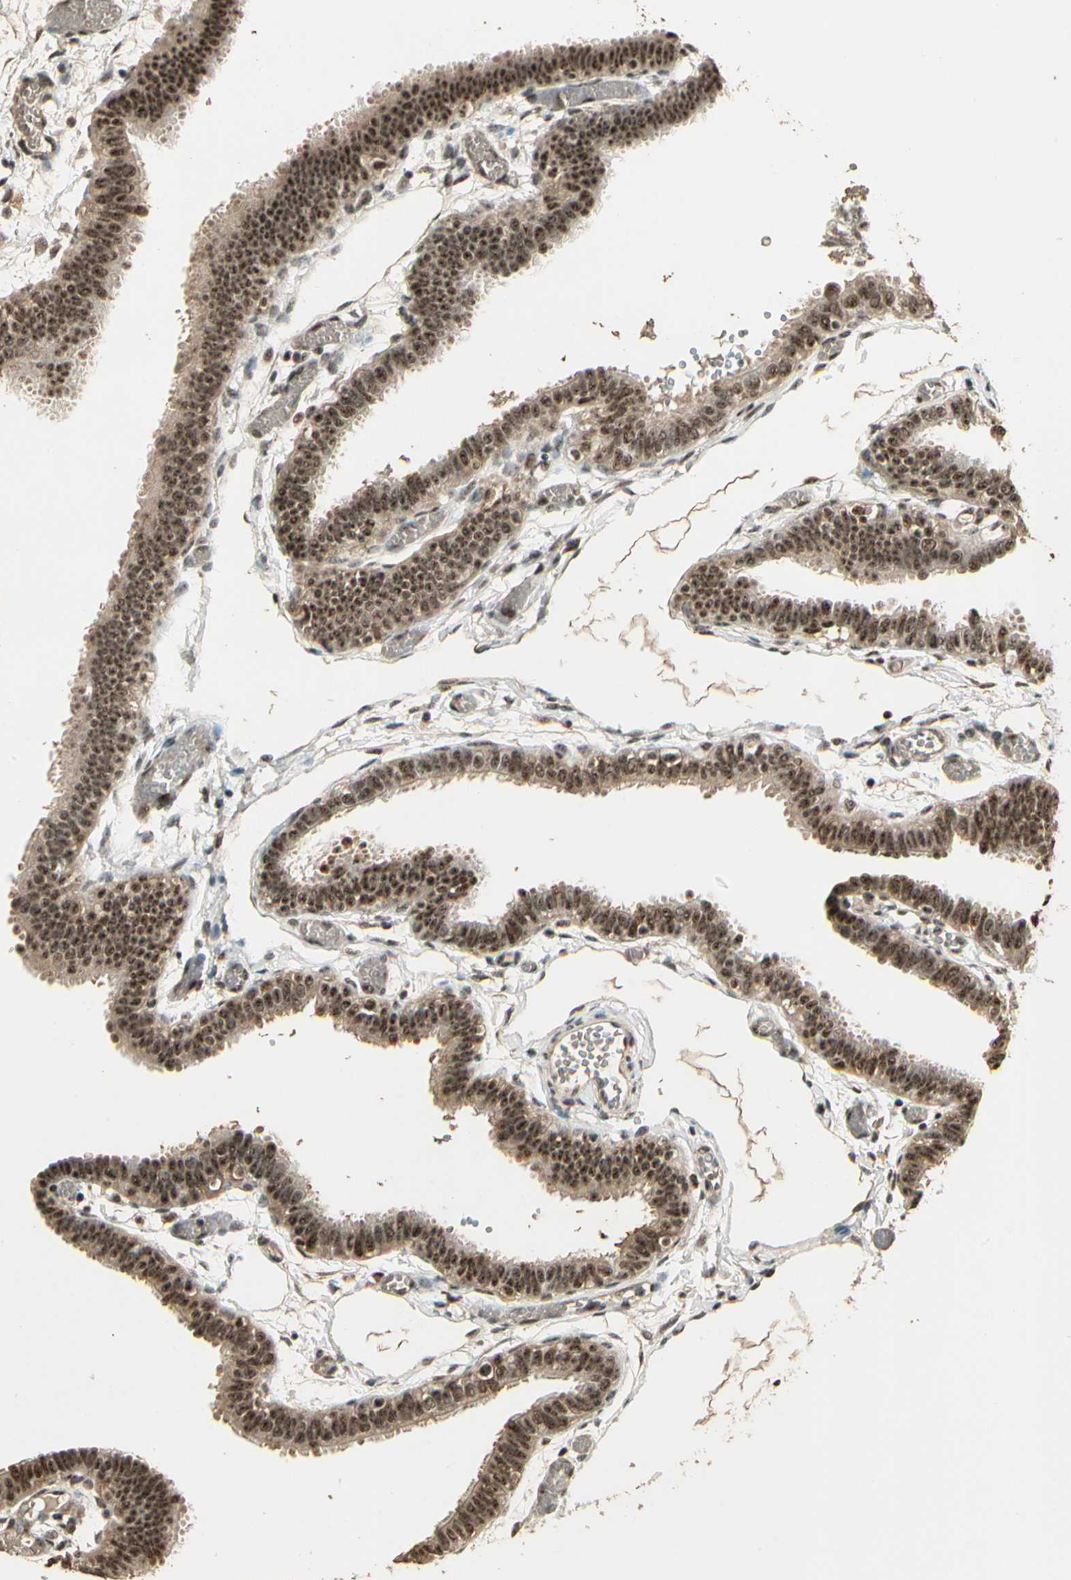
{"staining": {"intensity": "moderate", "quantity": ">75%", "location": "cytoplasmic/membranous,nuclear"}, "tissue": "fallopian tube", "cell_type": "Glandular cells", "image_type": "normal", "snomed": [{"axis": "morphology", "description": "Normal tissue, NOS"}, {"axis": "topography", "description": "Fallopian tube"}], "caption": "Immunohistochemistry photomicrograph of normal fallopian tube stained for a protein (brown), which reveals medium levels of moderate cytoplasmic/membranous,nuclear staining in about >75% of glandular cells.", "gene": "RBM25", "patient": {"sex": "female", "age": 29}}